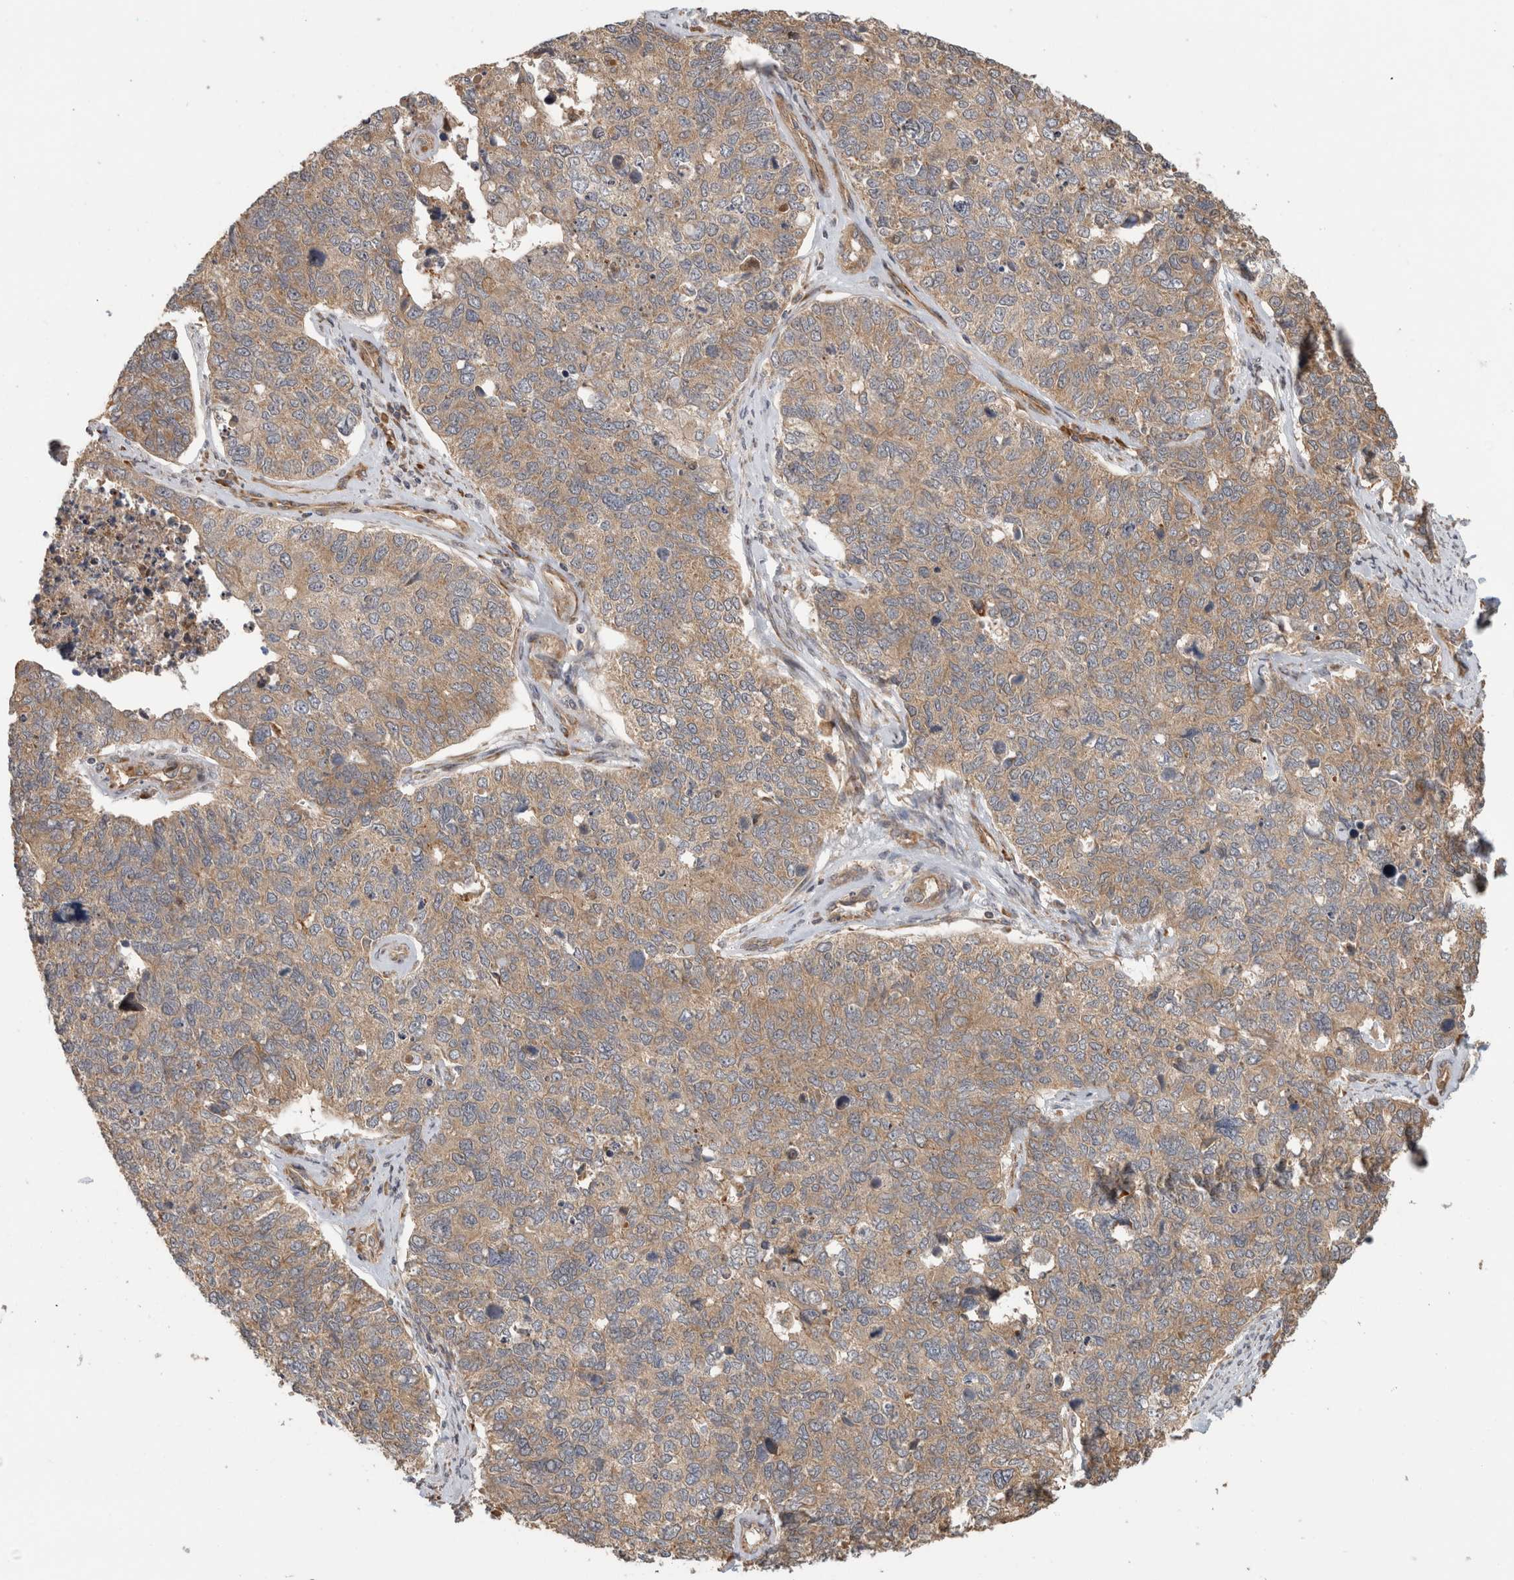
{"staining": {"intensity": "weak", "quantity": "25%-75%", "location": "cytoplasmic/membranous"}, "tissue": "cervical cancer", "cell_type": "Tumor cells", "image_type": "cancer", "snomed": [{"axis": "morphology", "description": "Squamous cell carcinoma, NOS"}, {"axis": "topography", "description": "Cervix"}], "caption": "IHC (DAB (3,3'-diaminobenzidine)) staining of human squamous cell carcinoma (cervical) exhibits weak cytoplasmic/membranous protein staining in about 25%-75% of tumor cells.", "gene": "PCDHB15", "patient": {"sex": "female", "age": 63}}